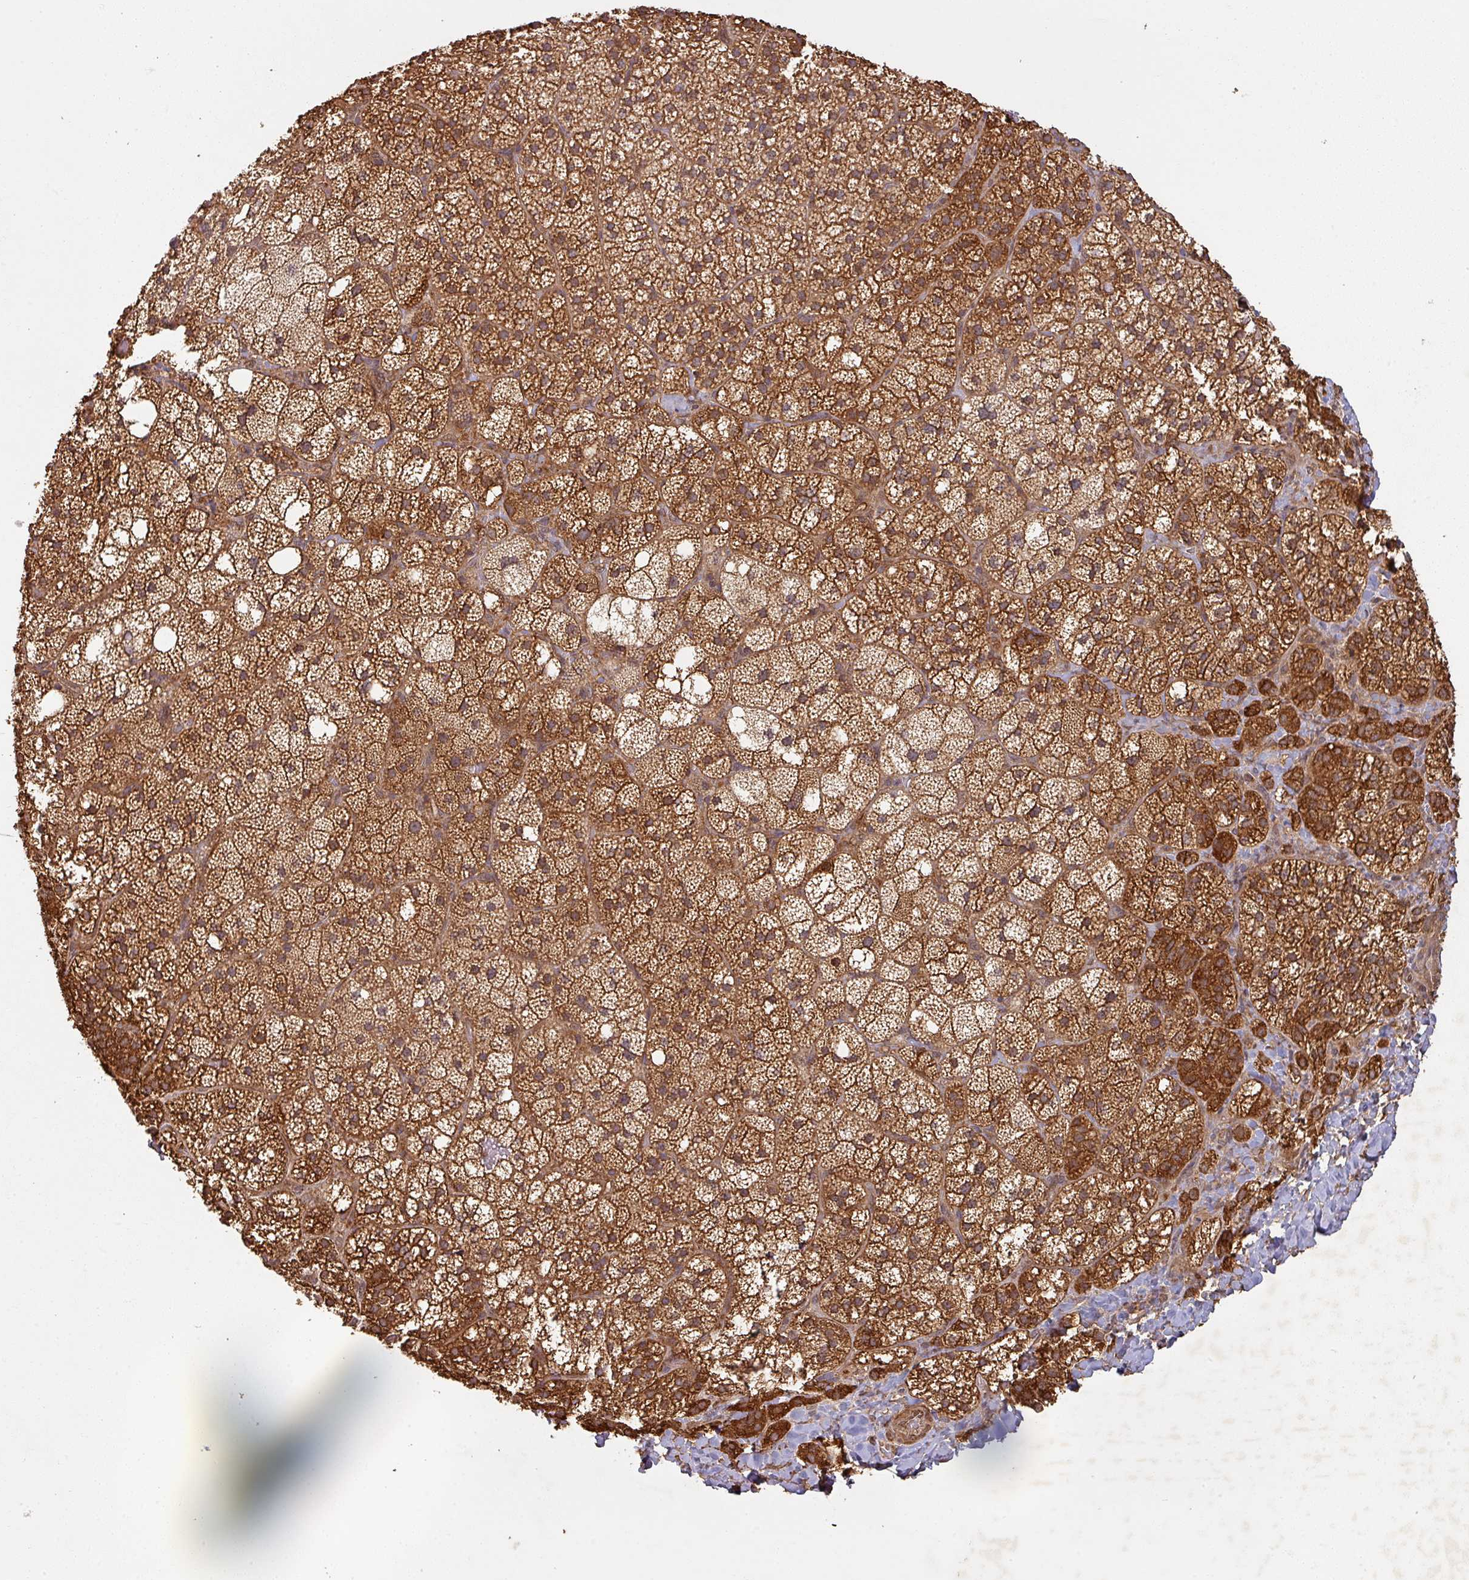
{"staining": {"intensity": "strong", "quantity": ">75%", "location": "cytoplasmic/membranous"}, "tissue": "adrenal gland", "cell_type": "Glandular cells", "image_type": "normal", "snomed": [{"axis": "morphology", "description": "Normal tissue, NOS"}, {"axis": "topography", "description": "Adrenal gland"}], "caption": "Immunohistochemical staining of normal human adrenal gland demonstrates >75% levels of strong cytoplasmic/membranous protein staining in about >75% of glandular cells. The staining is performed using DAB (3,3'-diaminobenzidine) brown chromogen to label protein expression. The nuclei are counter-stained blue using hematoxylin.", "gene": "ZNF322", "patient": {"sex": "male", "age": 53}}